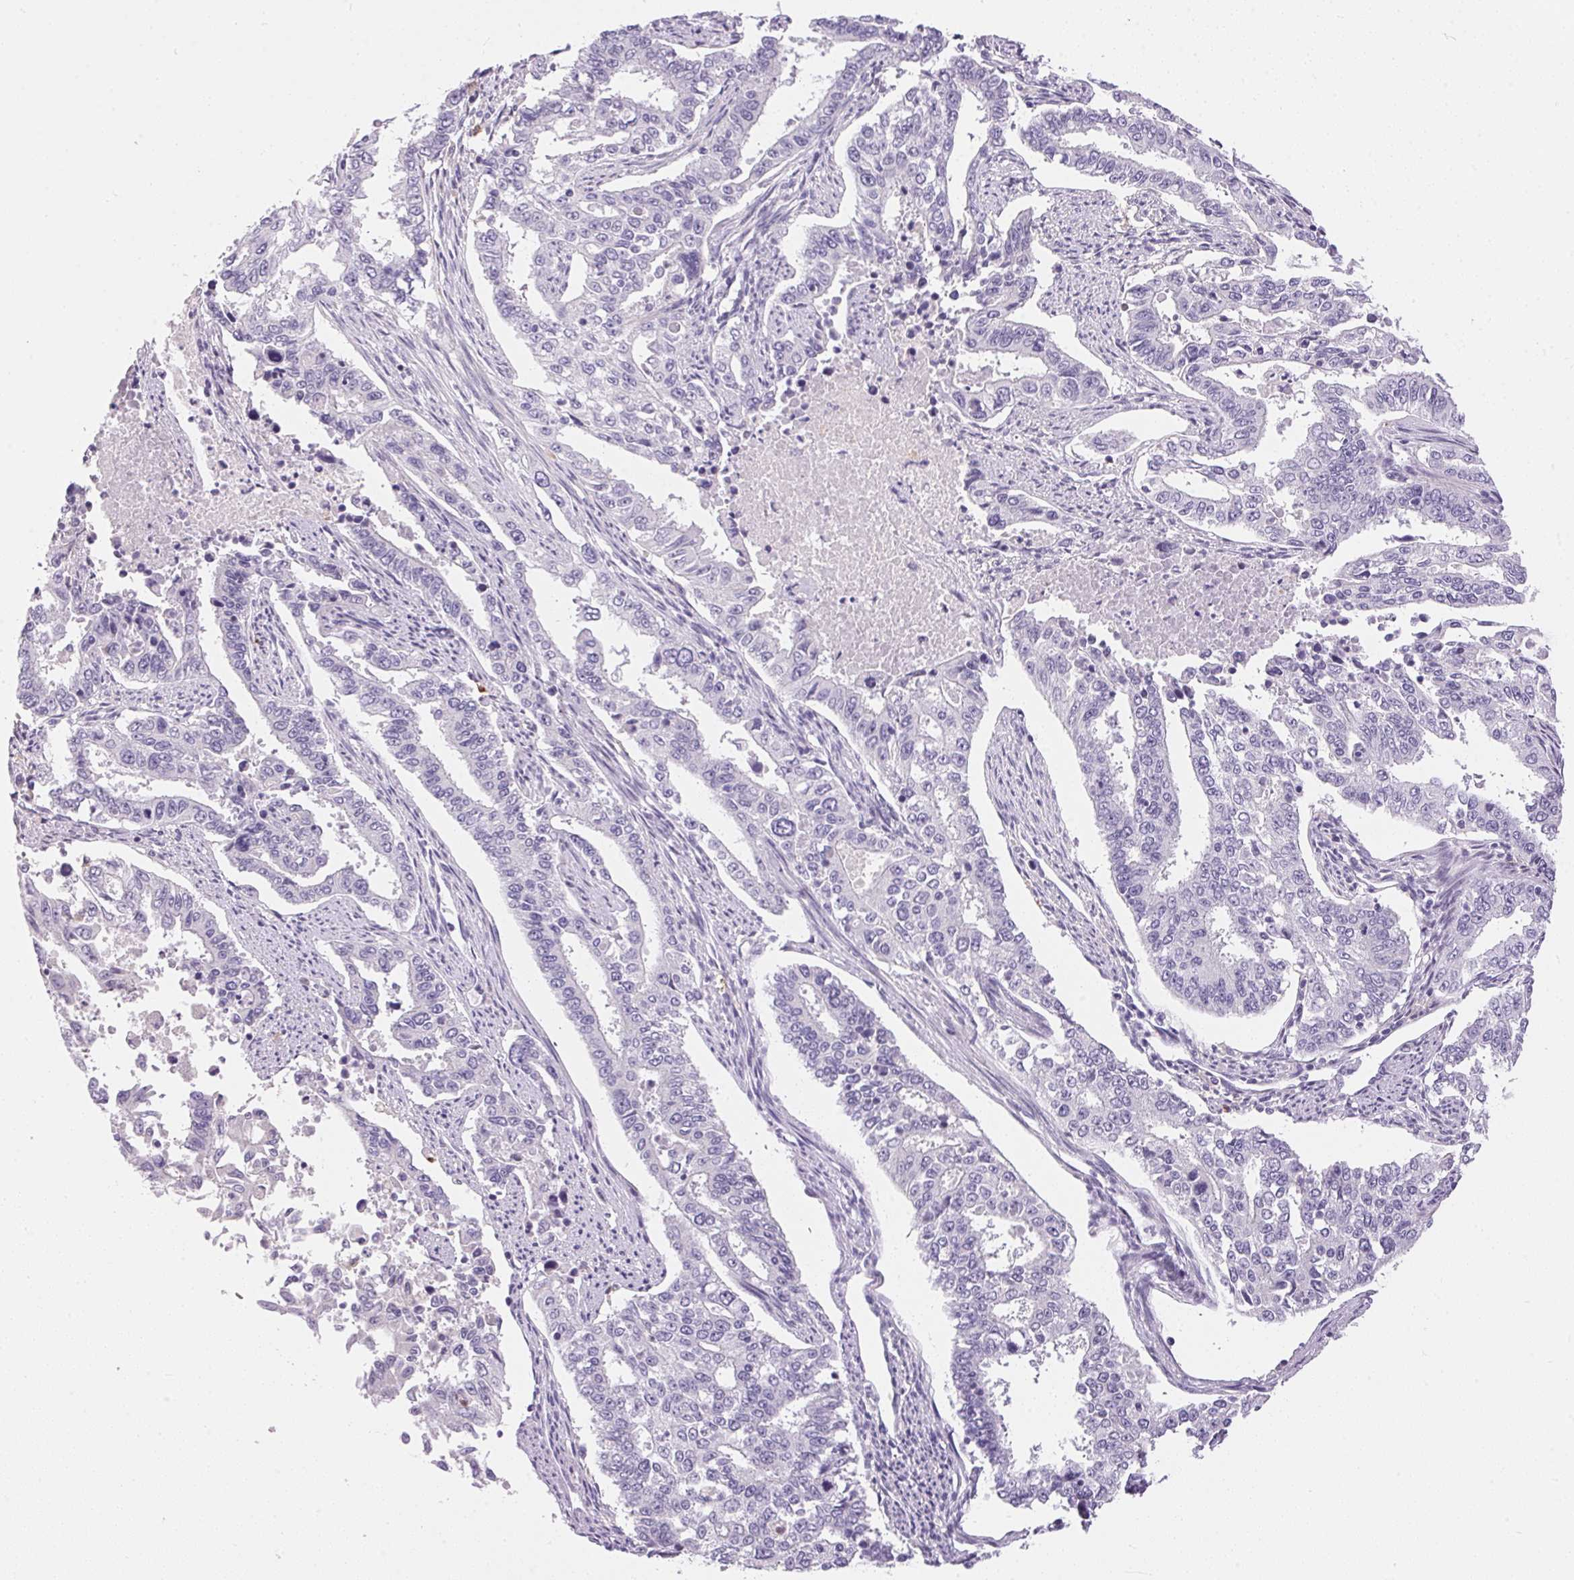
{"staining": {"intensity": "negative", "quantity": "none", "location": "none"}, "tissue": "endometrial cancer", "cell_type": "Tumor cells", "image_type": "cancer", "snomed": [{"axis": "morphology", "description": "Adenocarcinoma, NOS"}, {"axis": "topography", "description": "Uterus"}], "caption": "Histopathology image shows no significant protein staining in tumor cells of endometrial adenocarcinoma.", "gene": "PNLIPRP3", "patient": {"sex": "female", "age": 59}}